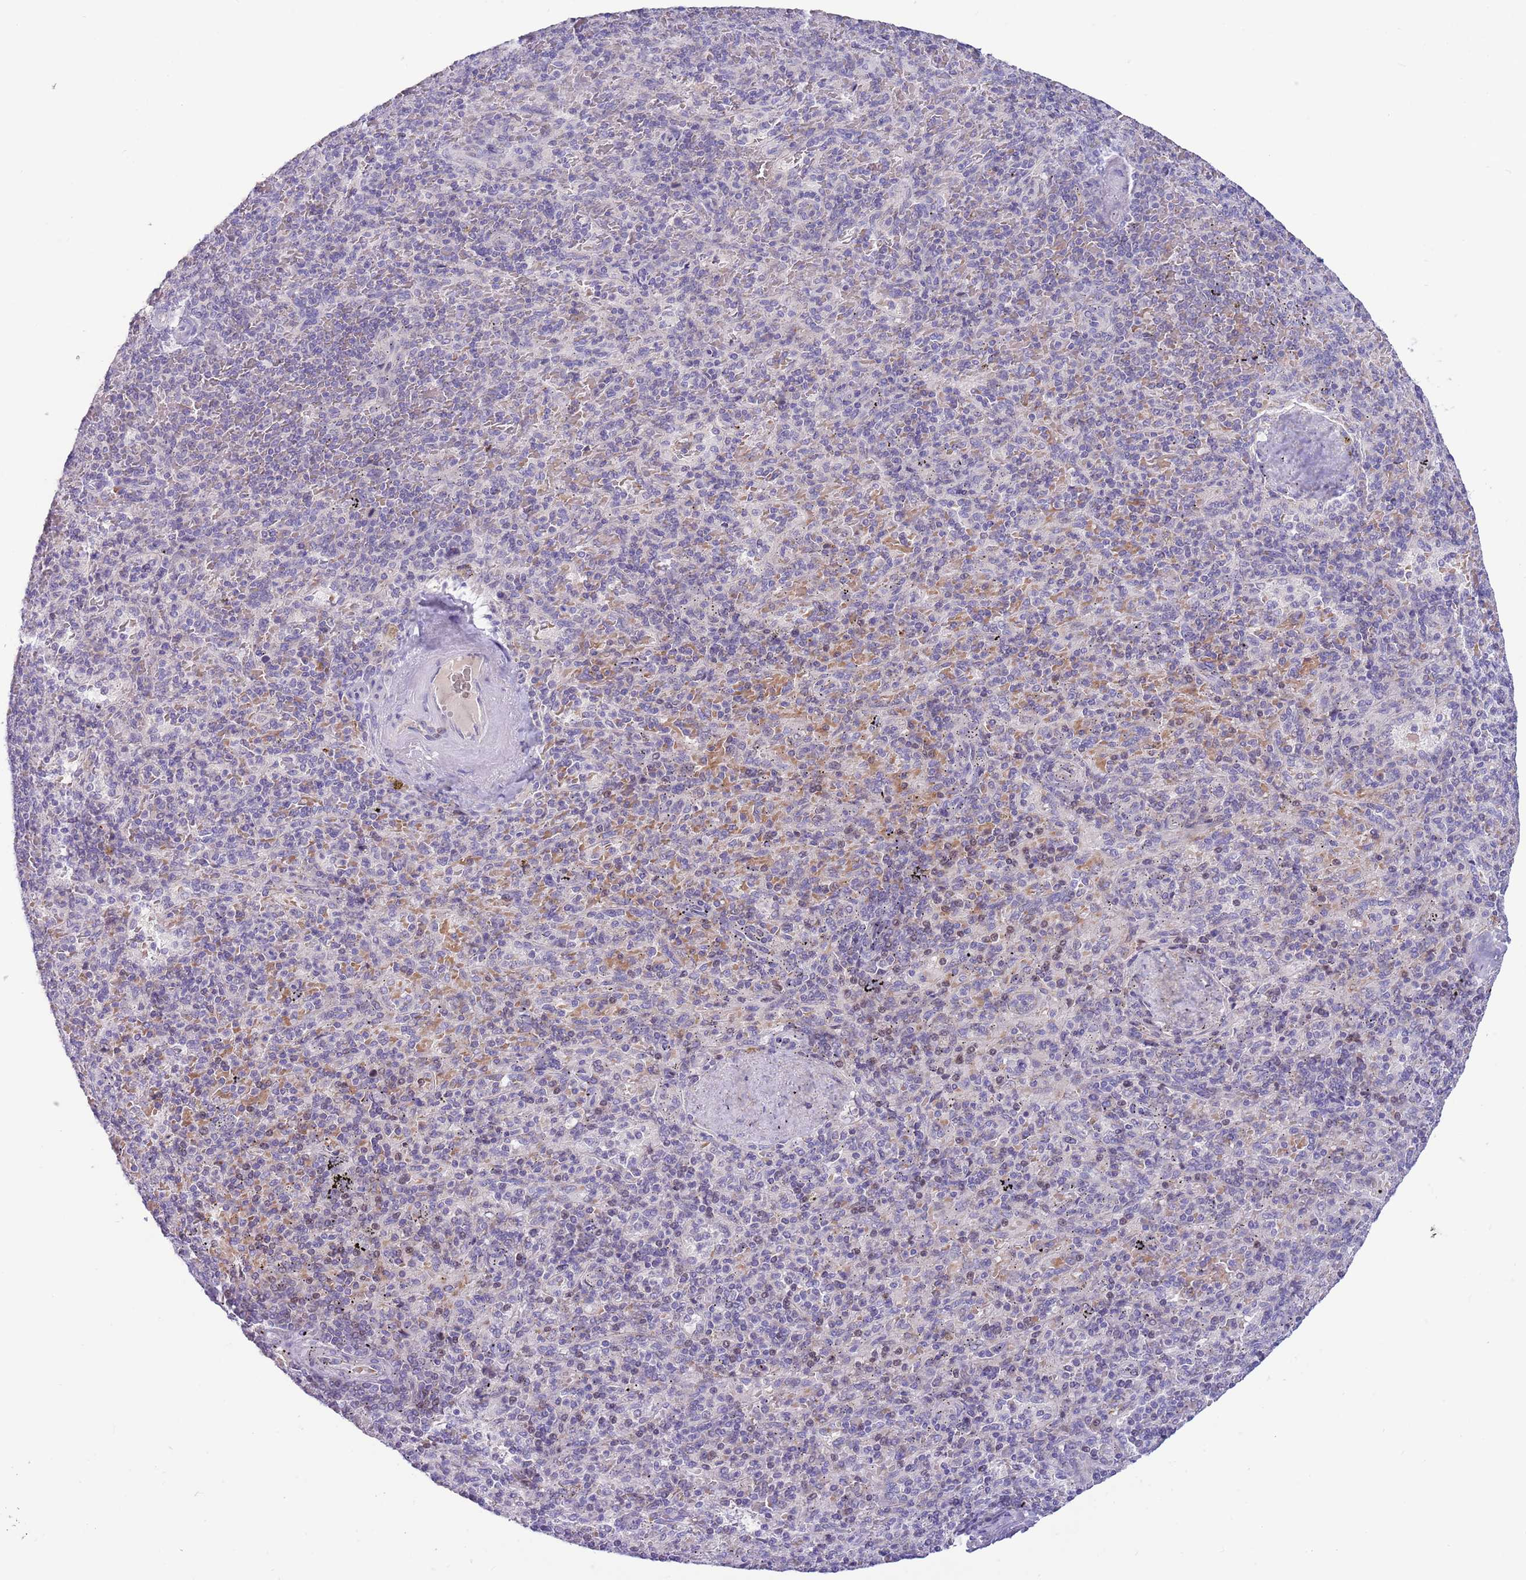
{"staining": {"intensity": "negative", "quantity": "none", "location": "none"}, "tissue": "spleen", "cell_type": "Cells in red pulp", "image_type": "normal", "snomed": [{"axis": "morphology", "description": "Normal tissue, NOS"}, {"axis": "topography", "description": "Spleen"}], "caption": "Human spleen stained for a protein using immunohistochemistry (IHC) reveals no positivity in cells in red pulp.", "gene": "DDHD1", "patient": {"sex": "male", "age": 82}}